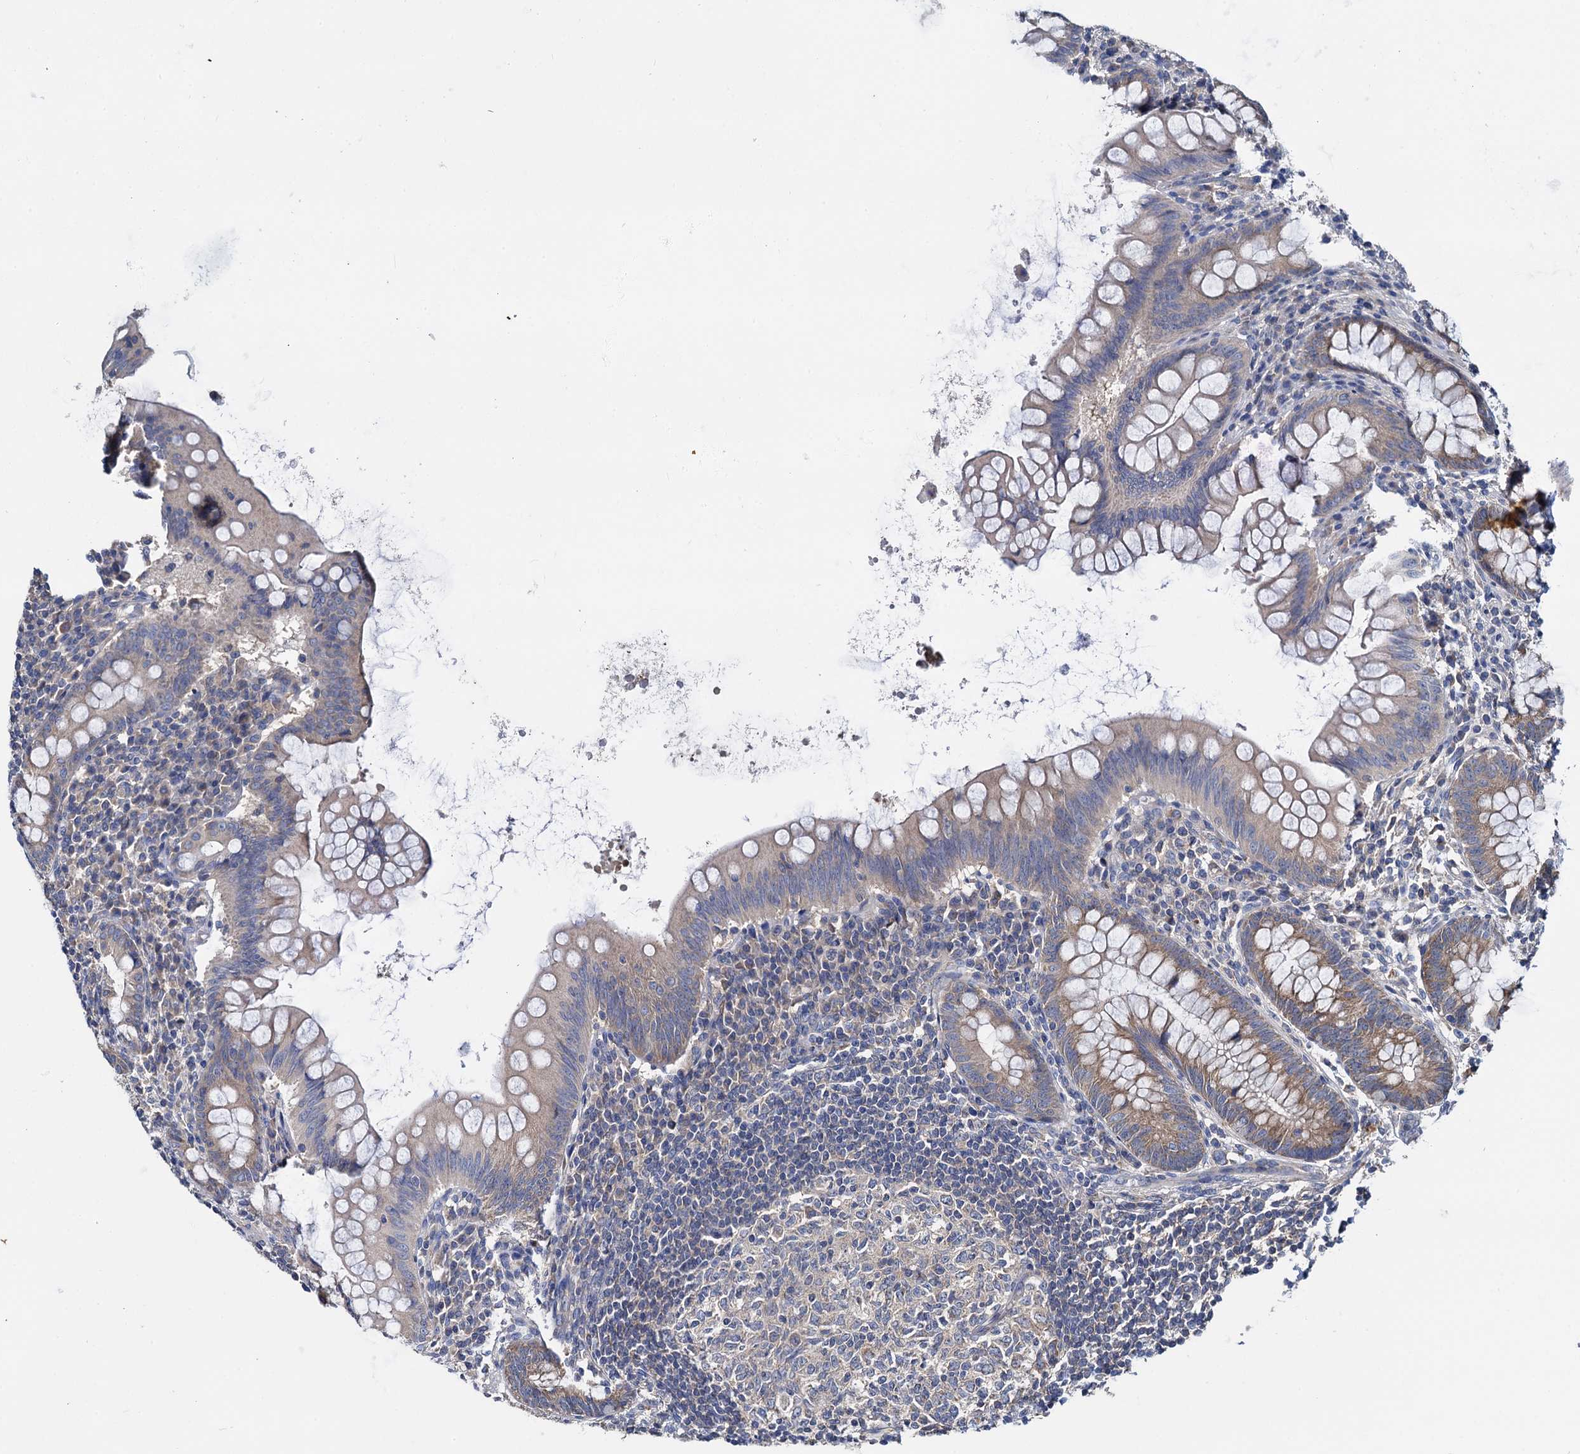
{"staining": {"intensity": "moderate", "quantity": "25%-75%", "location": "cytoplasmic/membranous"}, "tissue": "appendix", "cell_type": "Glandular cells", "image_type": "normal", "snomed": [{"axis": "morphology", "description": "Normal tissue, NOS"}, {"axis": "topography", "description": "Appendix"}], "caption": "Moderate cytoplasmic/membranous expression is identified in about 25%-75% of glandular cells in normal appendix.", "gene": "CEP192", "patient": {"sex": "female", "age": 33}}